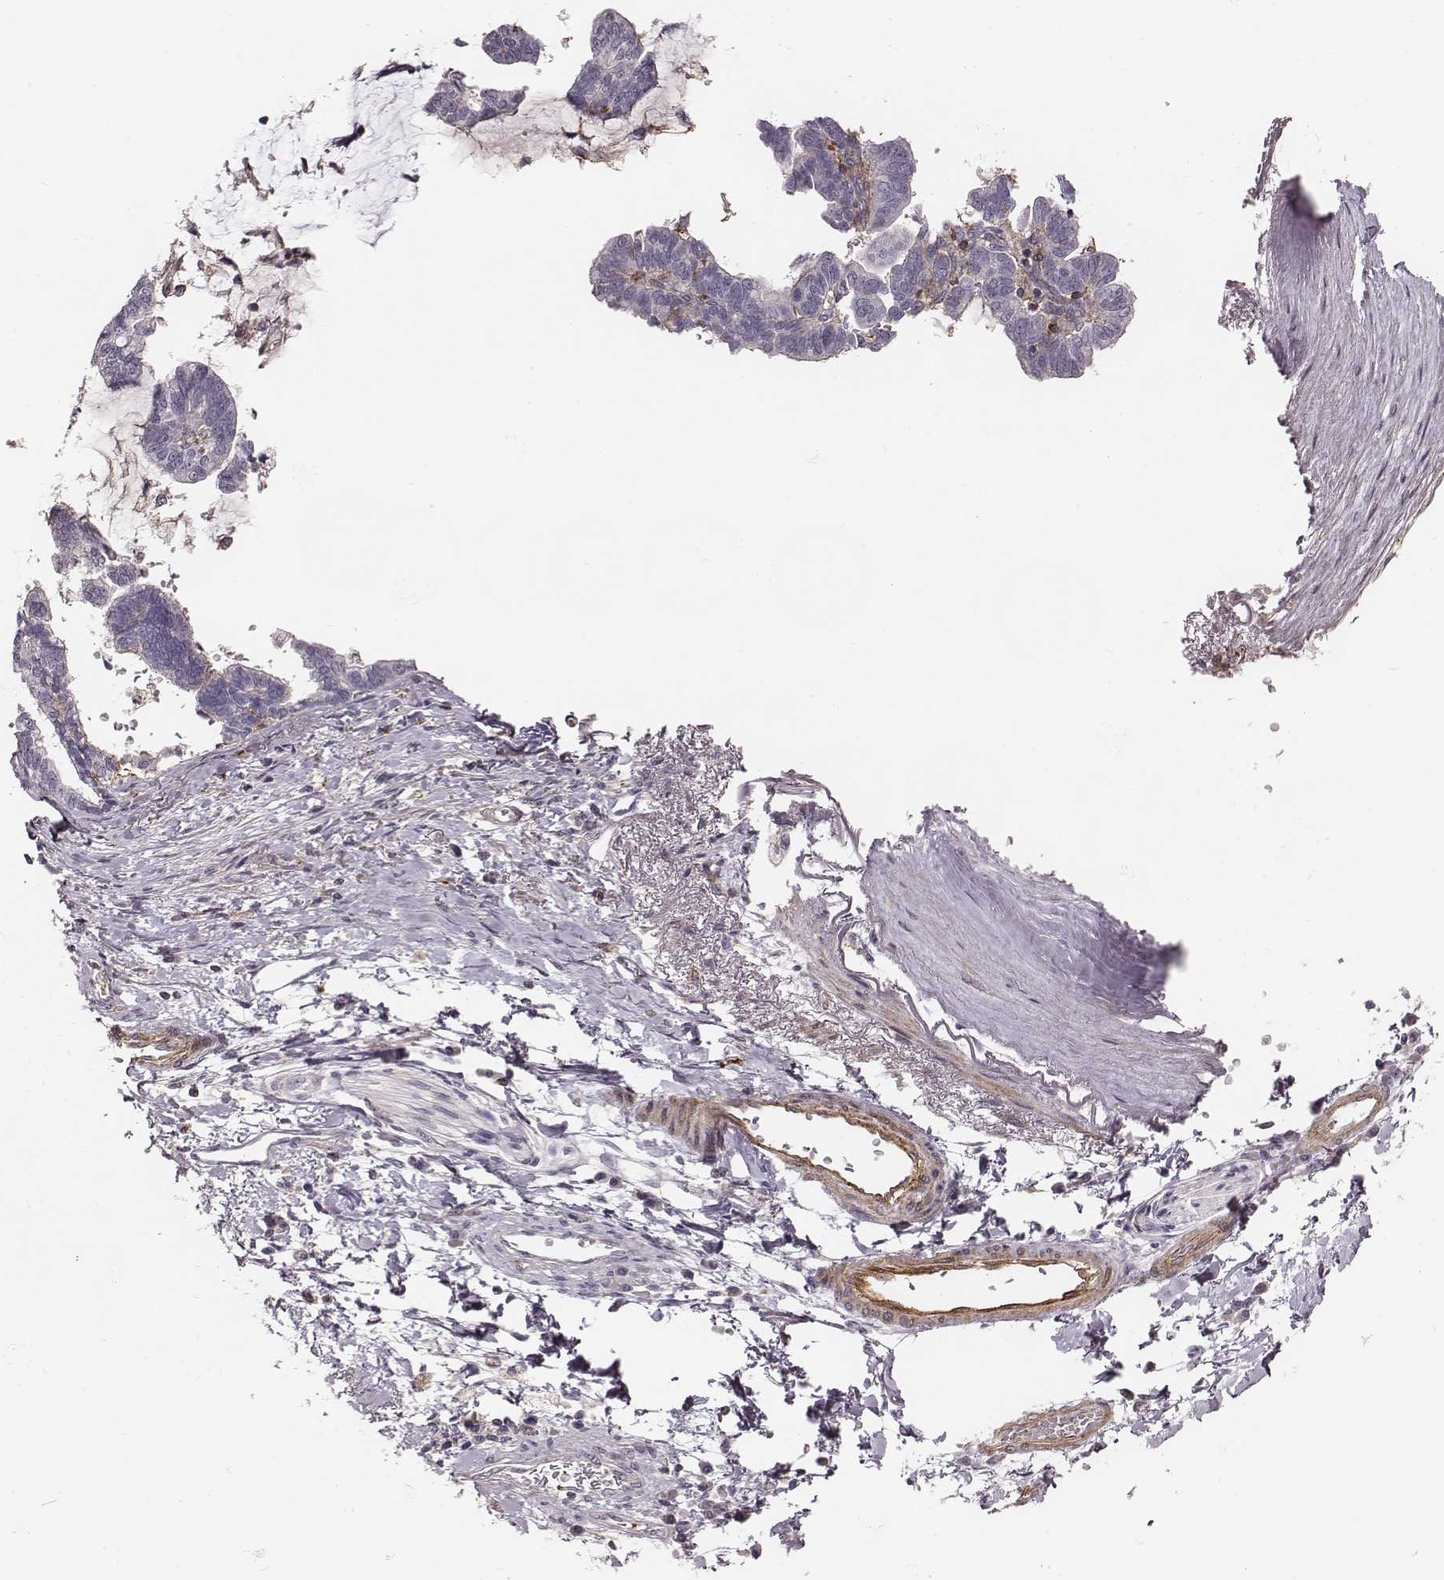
{"staining": {"intensity": "negative", "quantity": "none", "location": "none"}, "tissue": "stomach cancer", "cell_type": "Tumor cells", "image_type": "cancer", "snomed": [{"axis": "morphology", "description": "Adenocarcinoma, NOS"}, {"axis": "topography", "description": "Stomach"}], "caption": "Tumor cells show no significant staining in stomach adenocarcinoma.", "gene": "ZYX", "patient": {"sex": "male", "age": 83}}